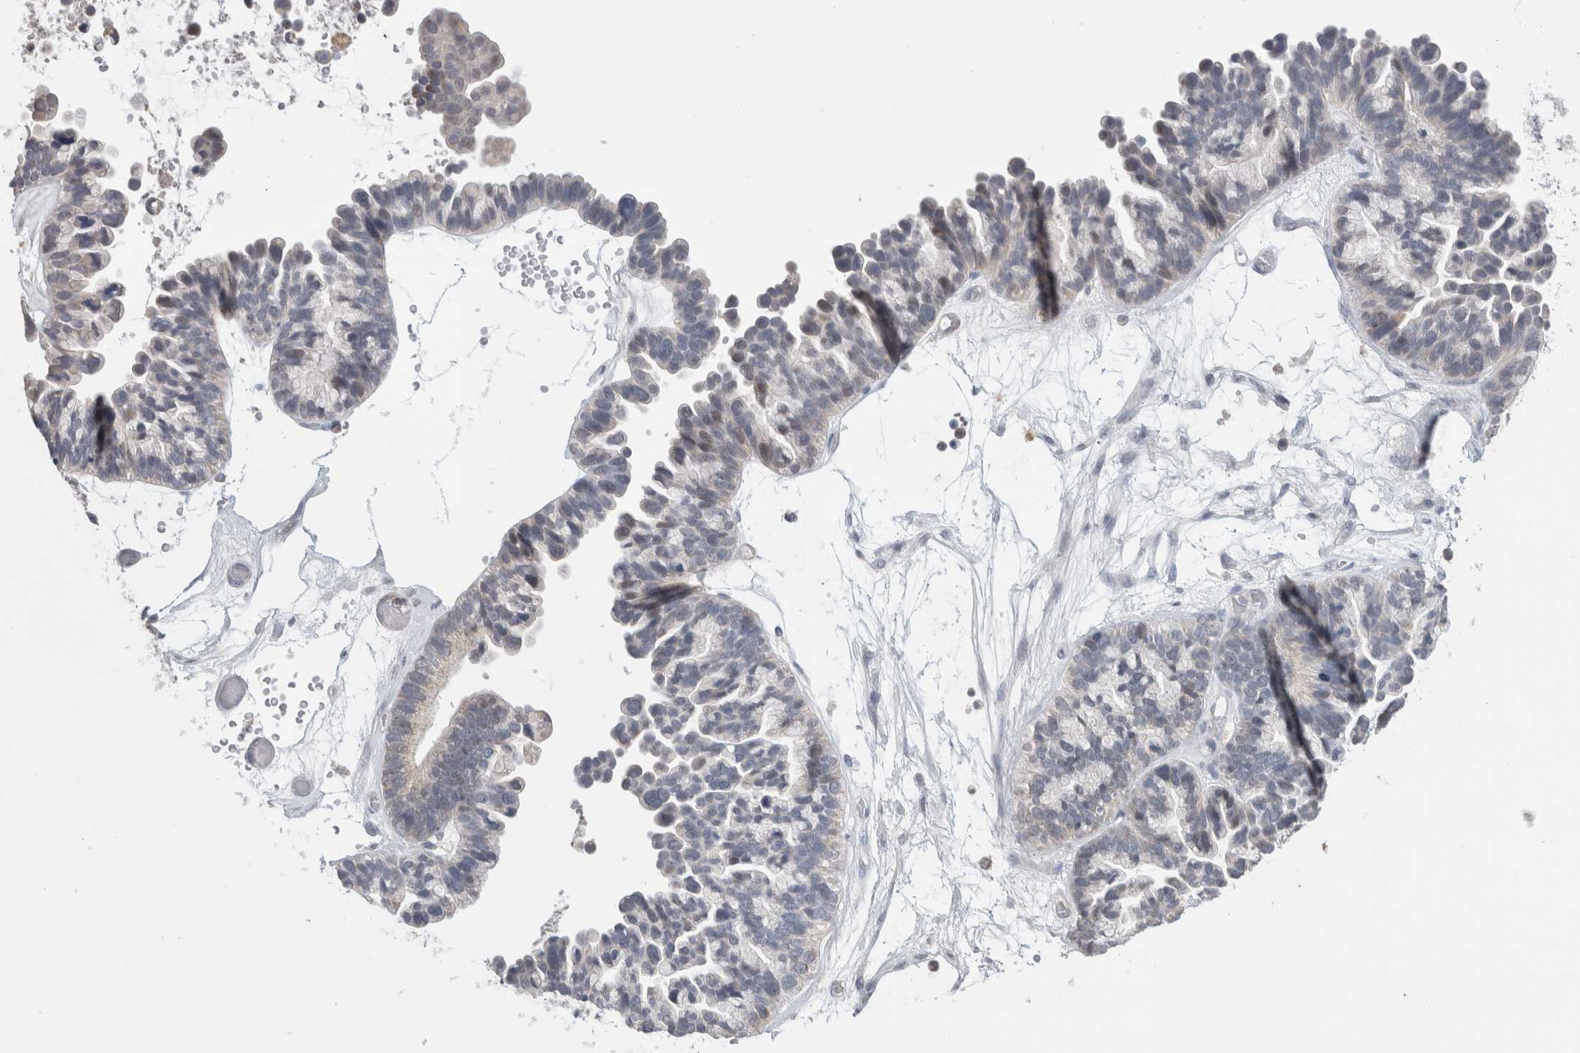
{"staining": {"intensity": "weak", "quantity": "25%-75%", "location": "cytoplasmic/membranous"}, "tissue": "ovarian cancer", "cell_type": "Tumor cells", "image_type": "cancer", "snomed": [{"axis": "morphology", "description": "Cystadenocarcinoma, serous, NOS"}, {"axis": "topography", "description": "Ovary"}], "caption": "Immunohistochemical staining of human serous cystadenocarcinoma (ovarian) reveals low levels of weak cytoplasmic/membranous protein staining in approximately 25%-75% of tumor cells.", "gene": "AGMAT", "patient": {"sex": "female", "age": 56}}